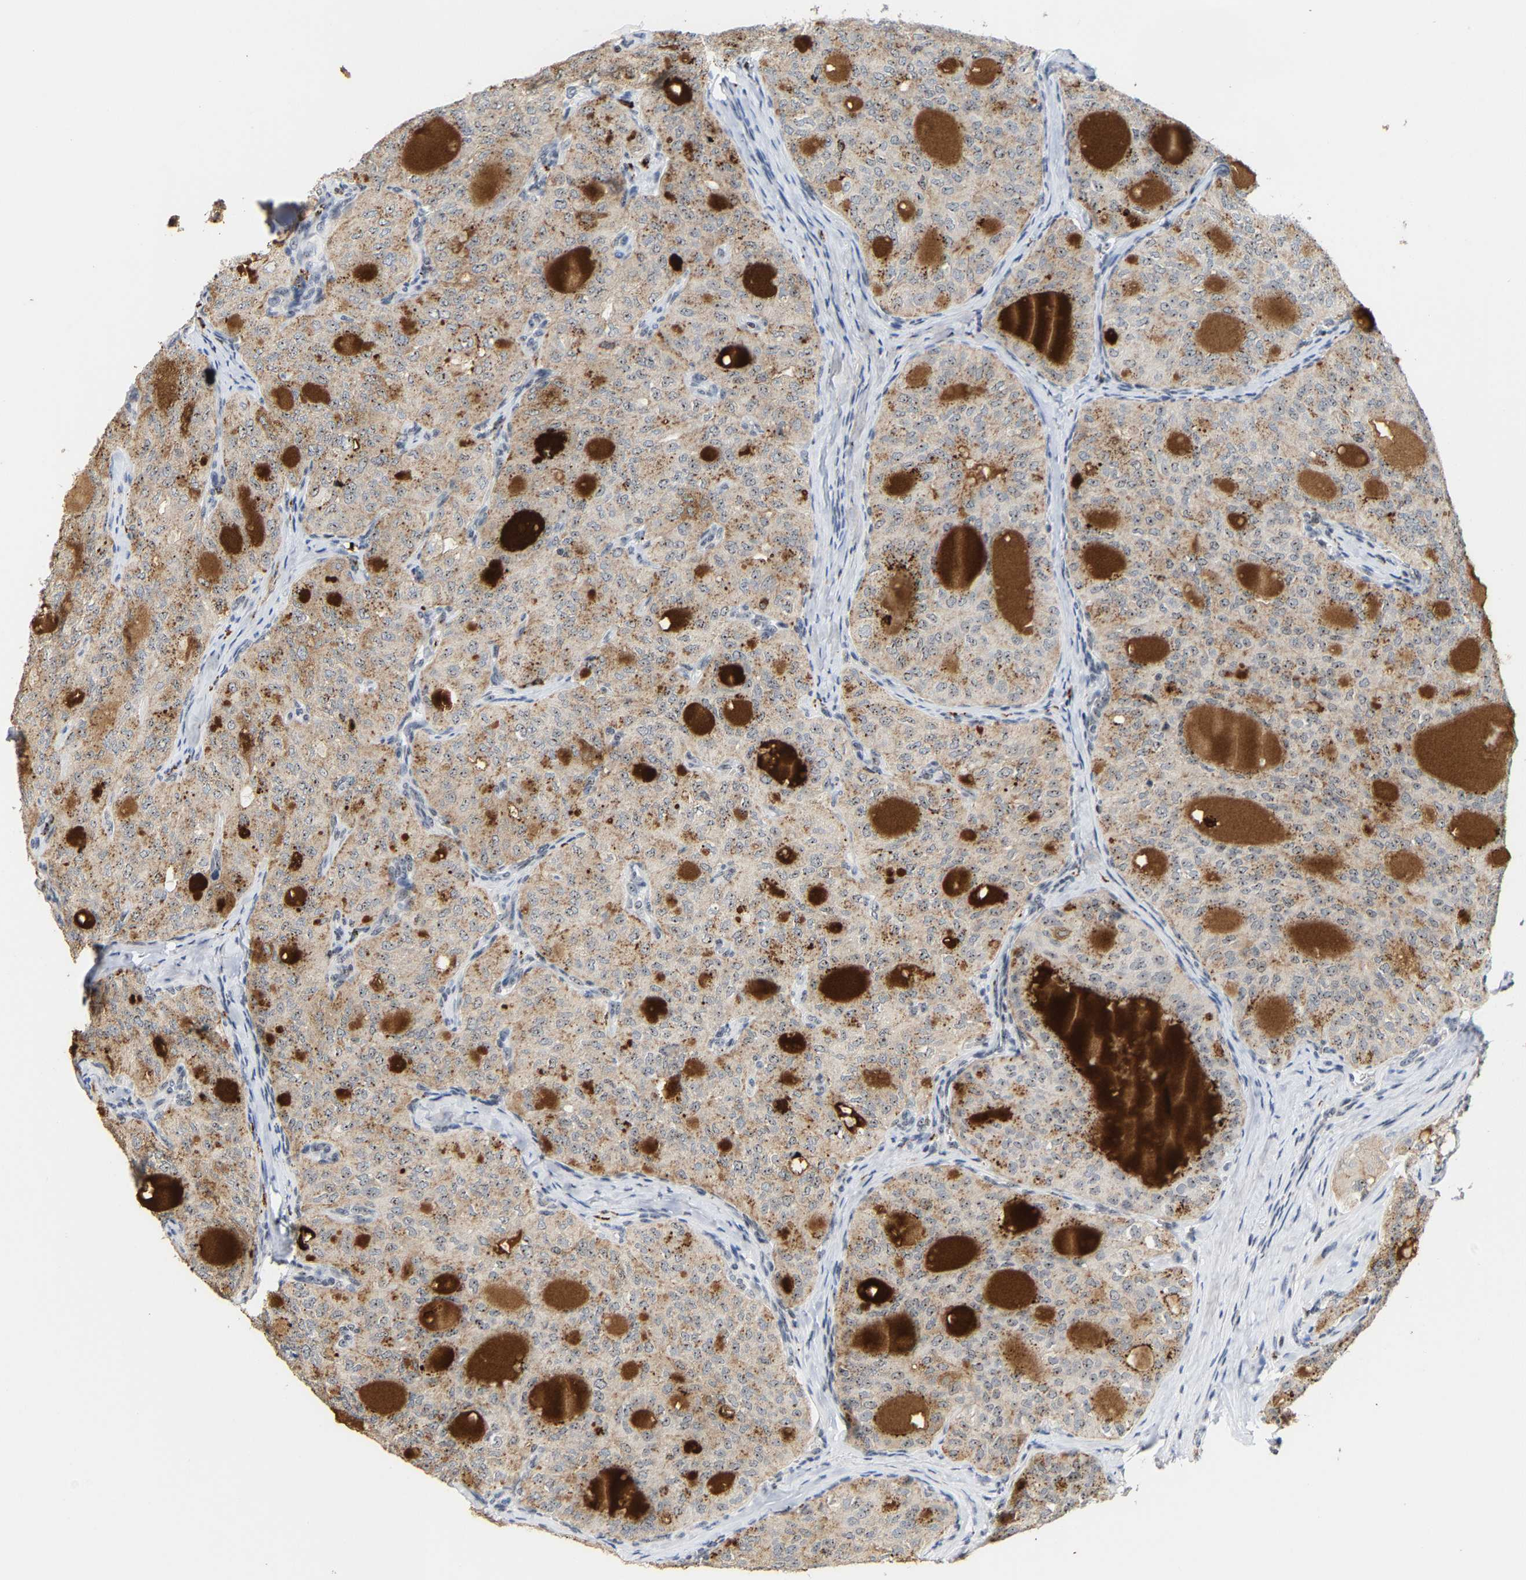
{"staining": {"intensity": "moderate", "quantity": ">75%", "location": "cytoplasmic/membranous,nuclear"}, "tissue": "thyroid cancer", "cell_type": "Tumor cells", "image_type": "cancer", "snomed": [{"axis": "morphology", "description": "Follicular adenoma carcinoma, NOS"}, {"axis": "topography", "description": "Thyroid gland"}], "caption": "Immunohistochemical staining of follicular adenoma carcinoma (thyroid) demonstrates medium levels of moderate cytoplasmic/membranous and nuclear positivity in approximately >75% of tumor cells.", "gene": "NOP58", "patient": {"sex": "male", "age": 75}}